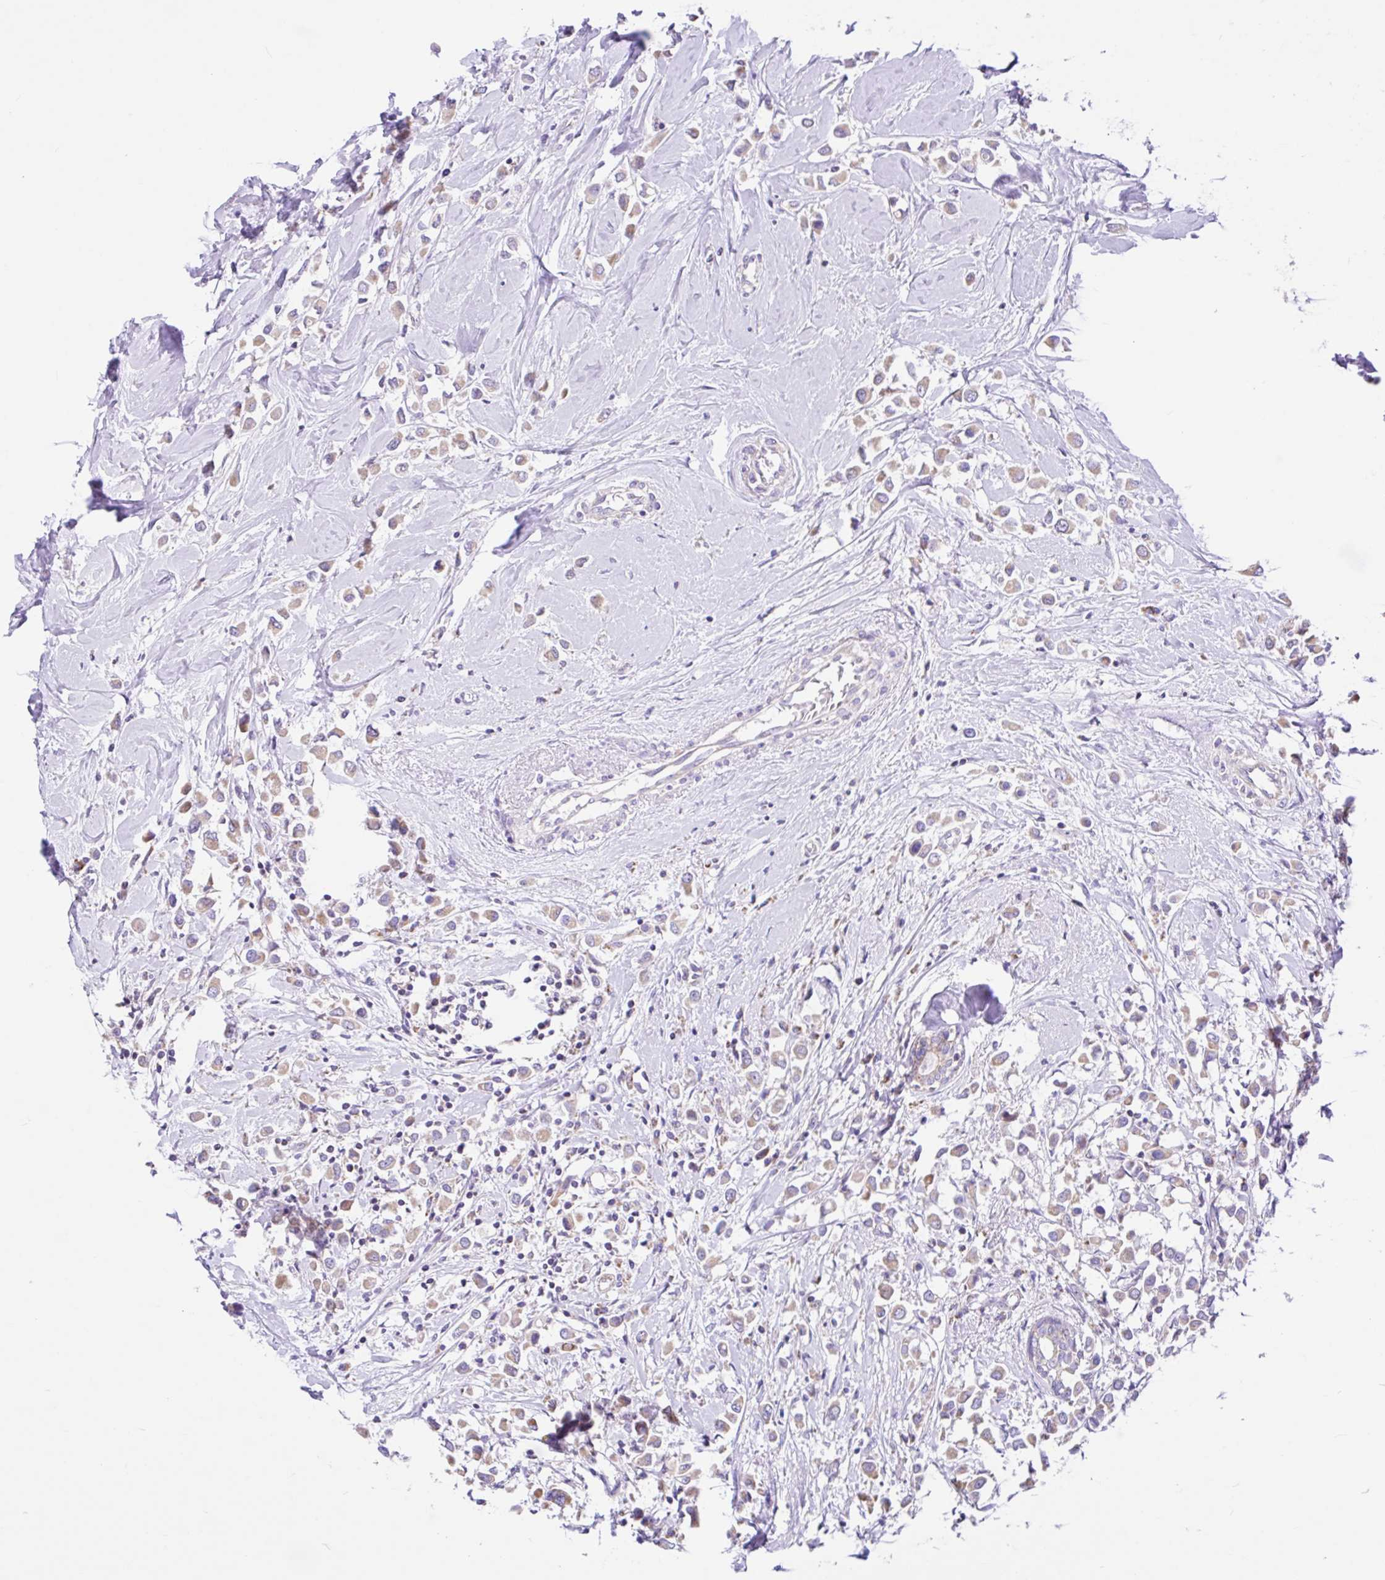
{"staining": {"intensity": "weak", "quantity": ">75%", "location": "cytoplasmic/membranous"}, "tissue": "breast cancer", "cell_type": "Tumor cells", "image_type": "cancer", "snomed": [{"axis": "morphology", "description": "Duct carcinoma"}, {"axis": "topography", "description": "Breast"}], "caption": "Breast intraductal carcinoma stained with immunohistochemistry reveals weak cytoplasmic/membranous positivity in approximately >75% of tumor cells.", "gene": "NDUFS2", "patient": {"sex": "female", "age": 61}}